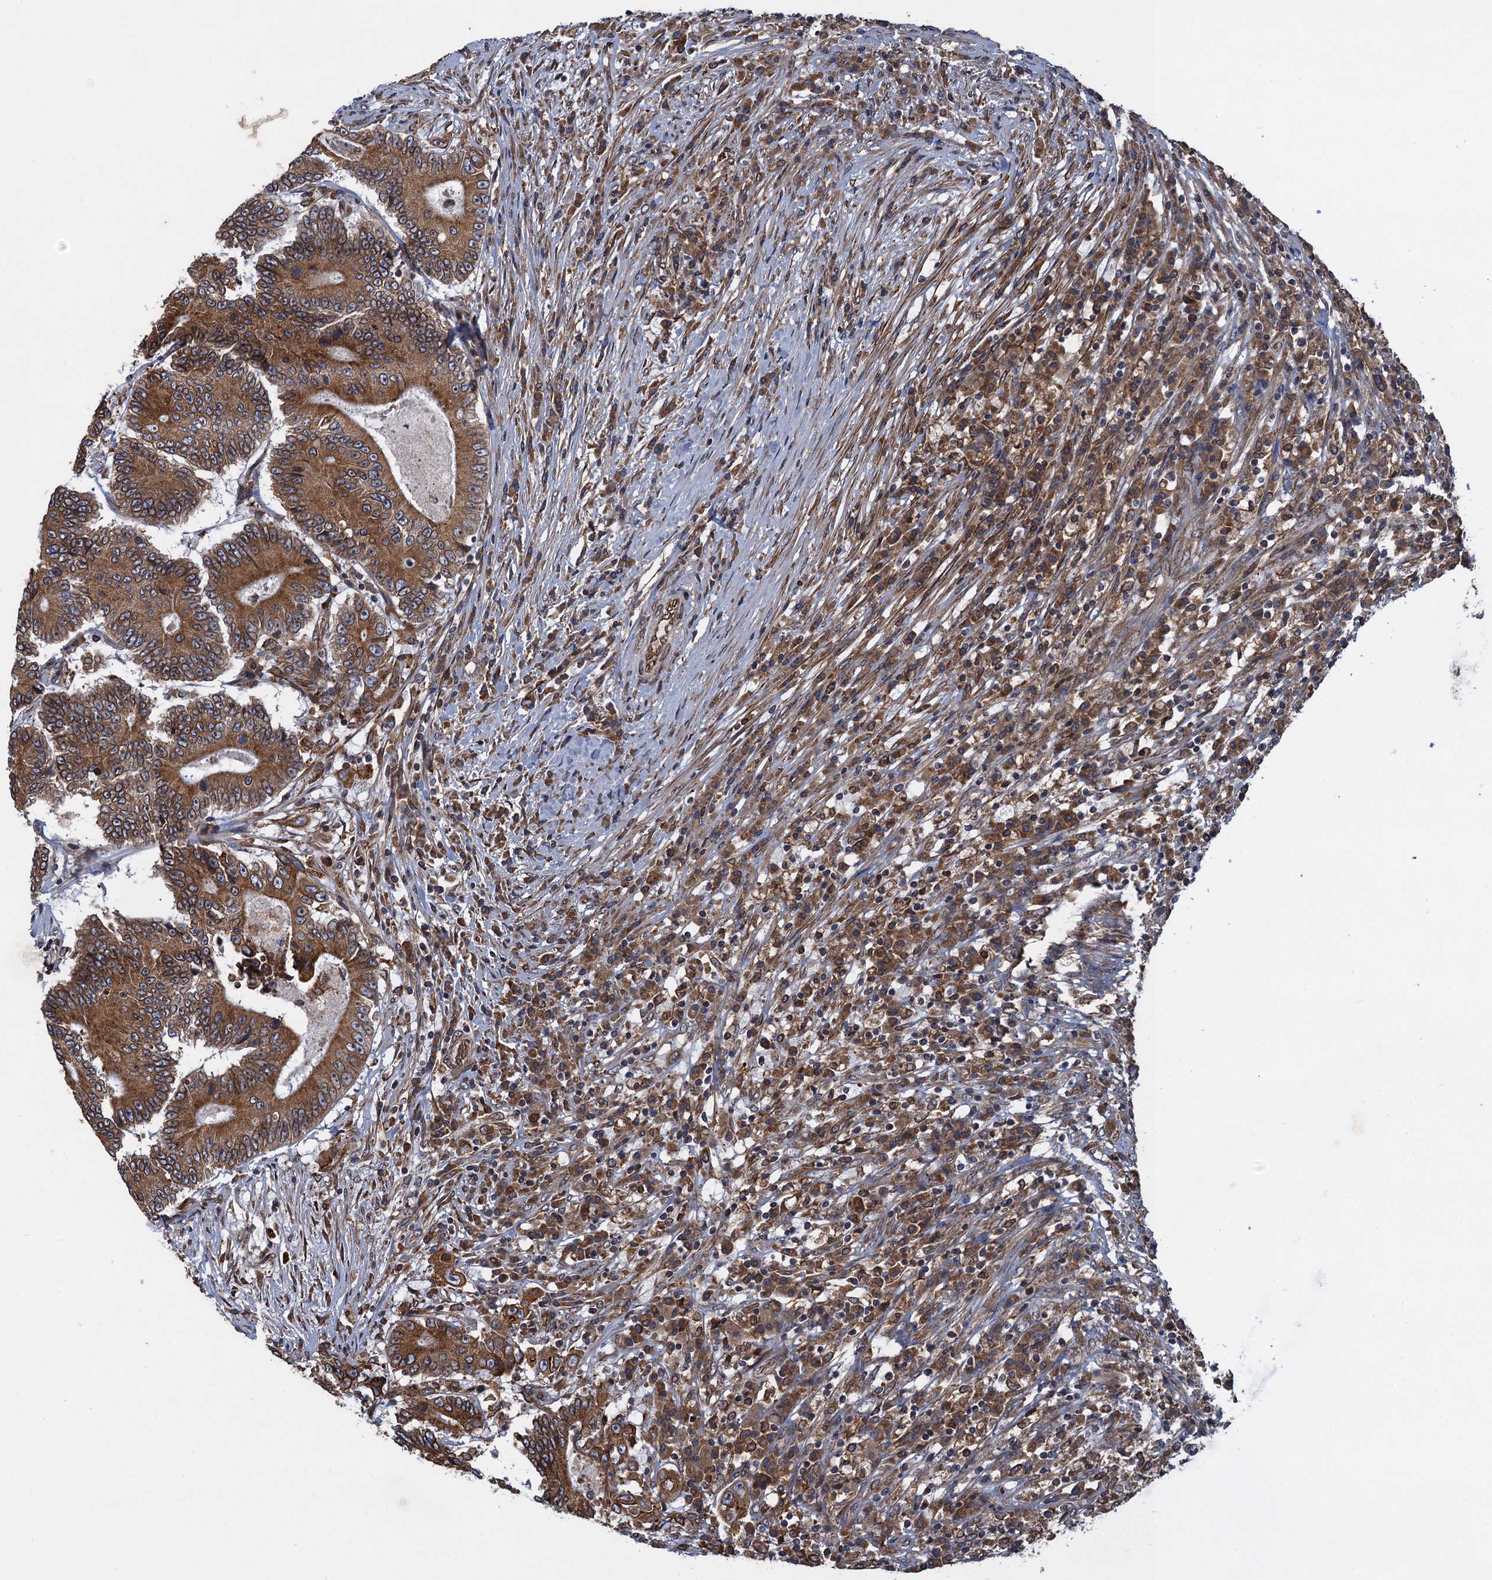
{"staining": {"intensity": "moderate", "quantity": ">75%", "location": "cytoplasmic/membranous"}, "tissue": "colorectal cancer", "cell_type": "Tumor cells", "image_type": "cancer", "snomed": [{"axis": "morphology", "description": "Adenocarcinoma, NOS"}, {"axis": "topography", "description": "Colon"}], "caption": "Colorectal cancer (adenocarcinoma) stained with a protein marker exhibits moderate staining in tumor cells.", "gene": "ARMC5", "patient": {"sex": "male", "age": 83}}